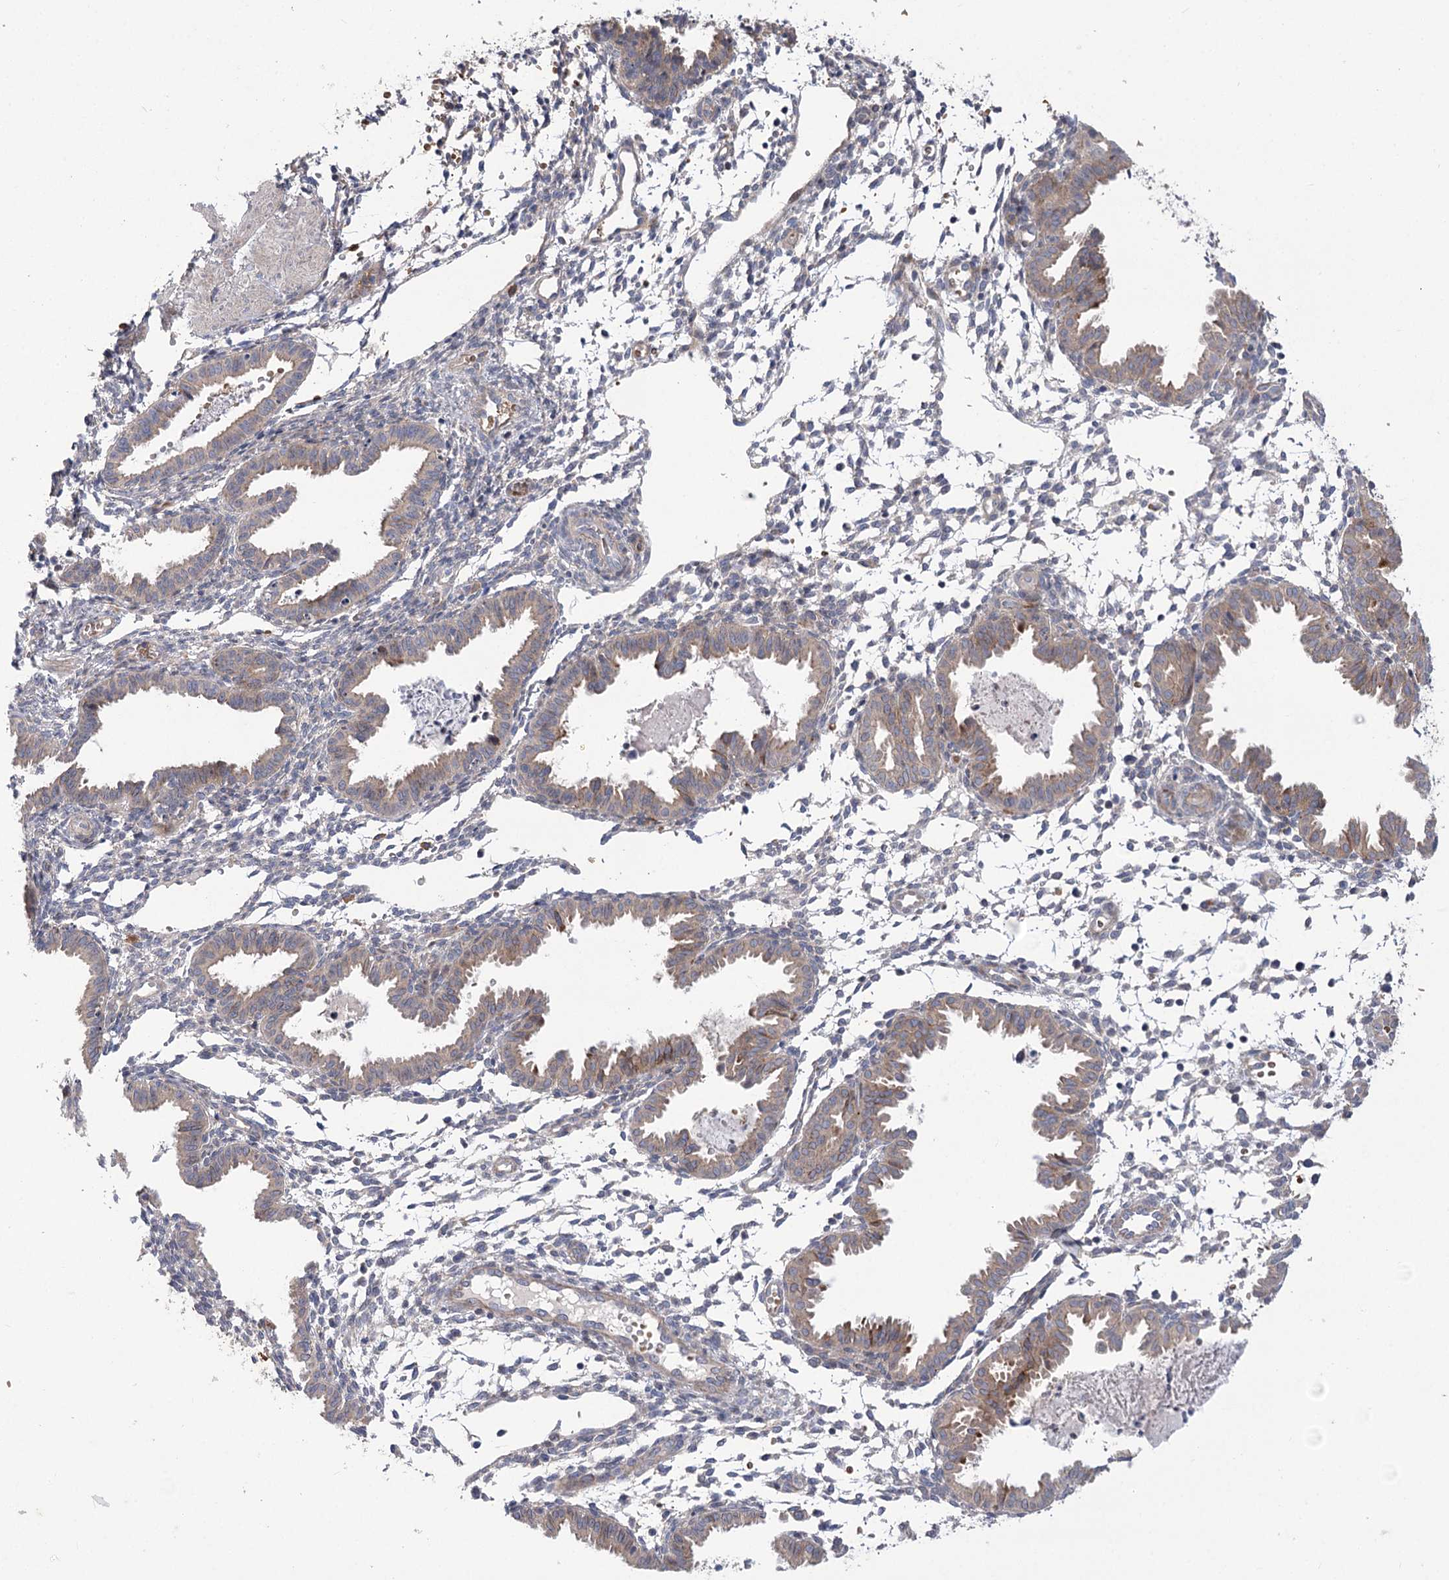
{"staining": {"intensity": "negative", "quantity": "none", "location": "none"}, "tissue": "endometrium", "cell_type": "Cells in endometrial stroma", "image_type": "normal", "snomed": [{"axis": "morphology", "description": "Normal tissue, NOS"}, {"axis": "topography", "description": "Endometrium"}], "caption": "This is a photomicrograph of immunohistochemistry (IHC) staining of benign endometrium, which shows no positivity in cells in endometrial stroma.", "gene": "TRUB1", "patient": {"sex": "female", "age": 33}}